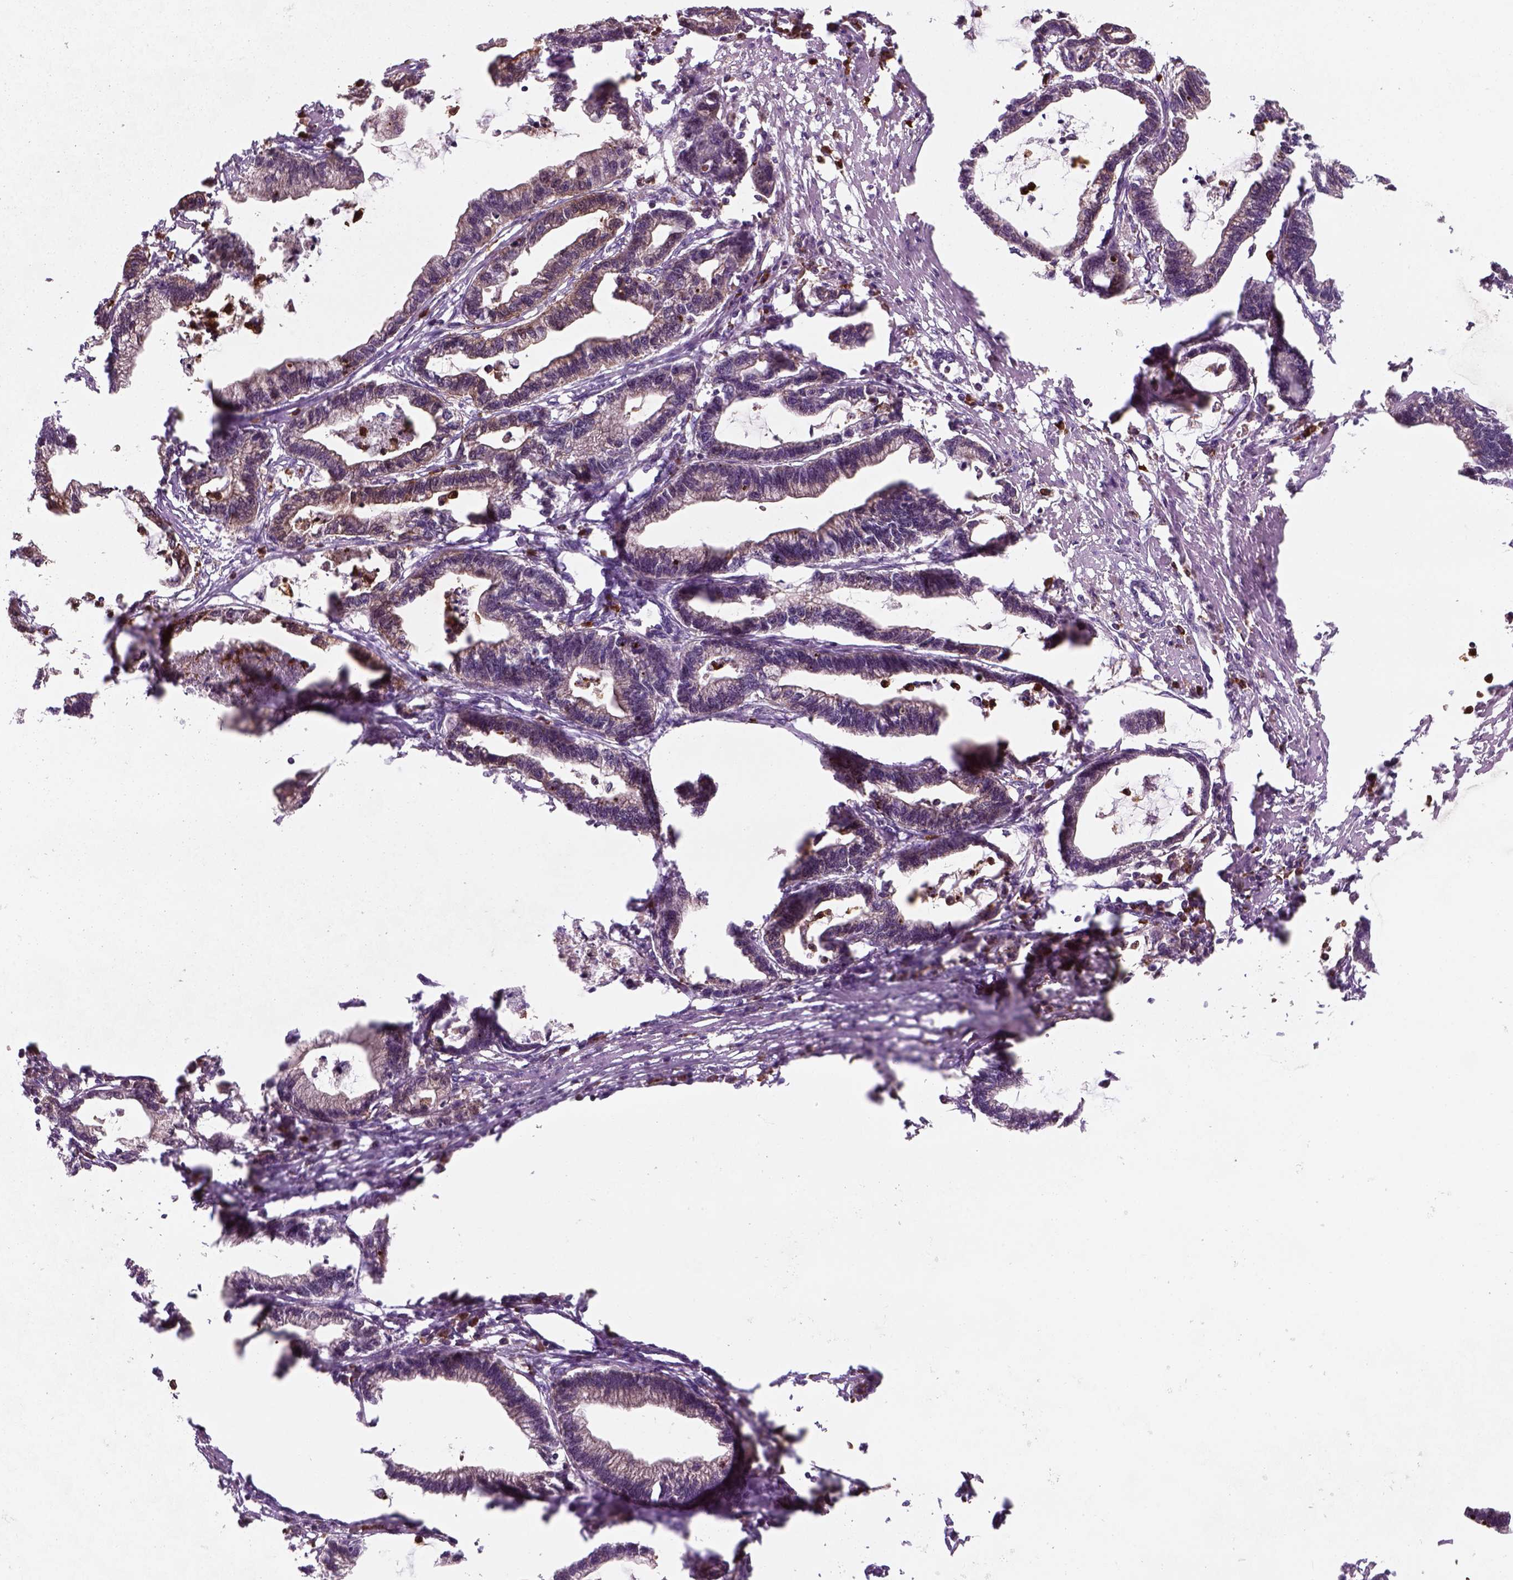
{"staining": {"intensity": "weak", "quantity": ">75%", "location": "cytoplasmic/membranous"}, "tissue": "stomach cancer", "cell_type": "Tumor cells", "image_type": "cancer", "snomed": [{"axis": "morphology", "description": "Adenocarcinoma, NOS"}, {"axis": "topography", "description": "Stomach"}], "caption": "Stomach cancer (adenocarcinoma) stained with a brown dye demonstrates weak cytoplasmic/membranous positive staining in about >75% of tumor cells.", "gene": "NUDT16L1", "patient": {"sex": "male", "age": 83}}